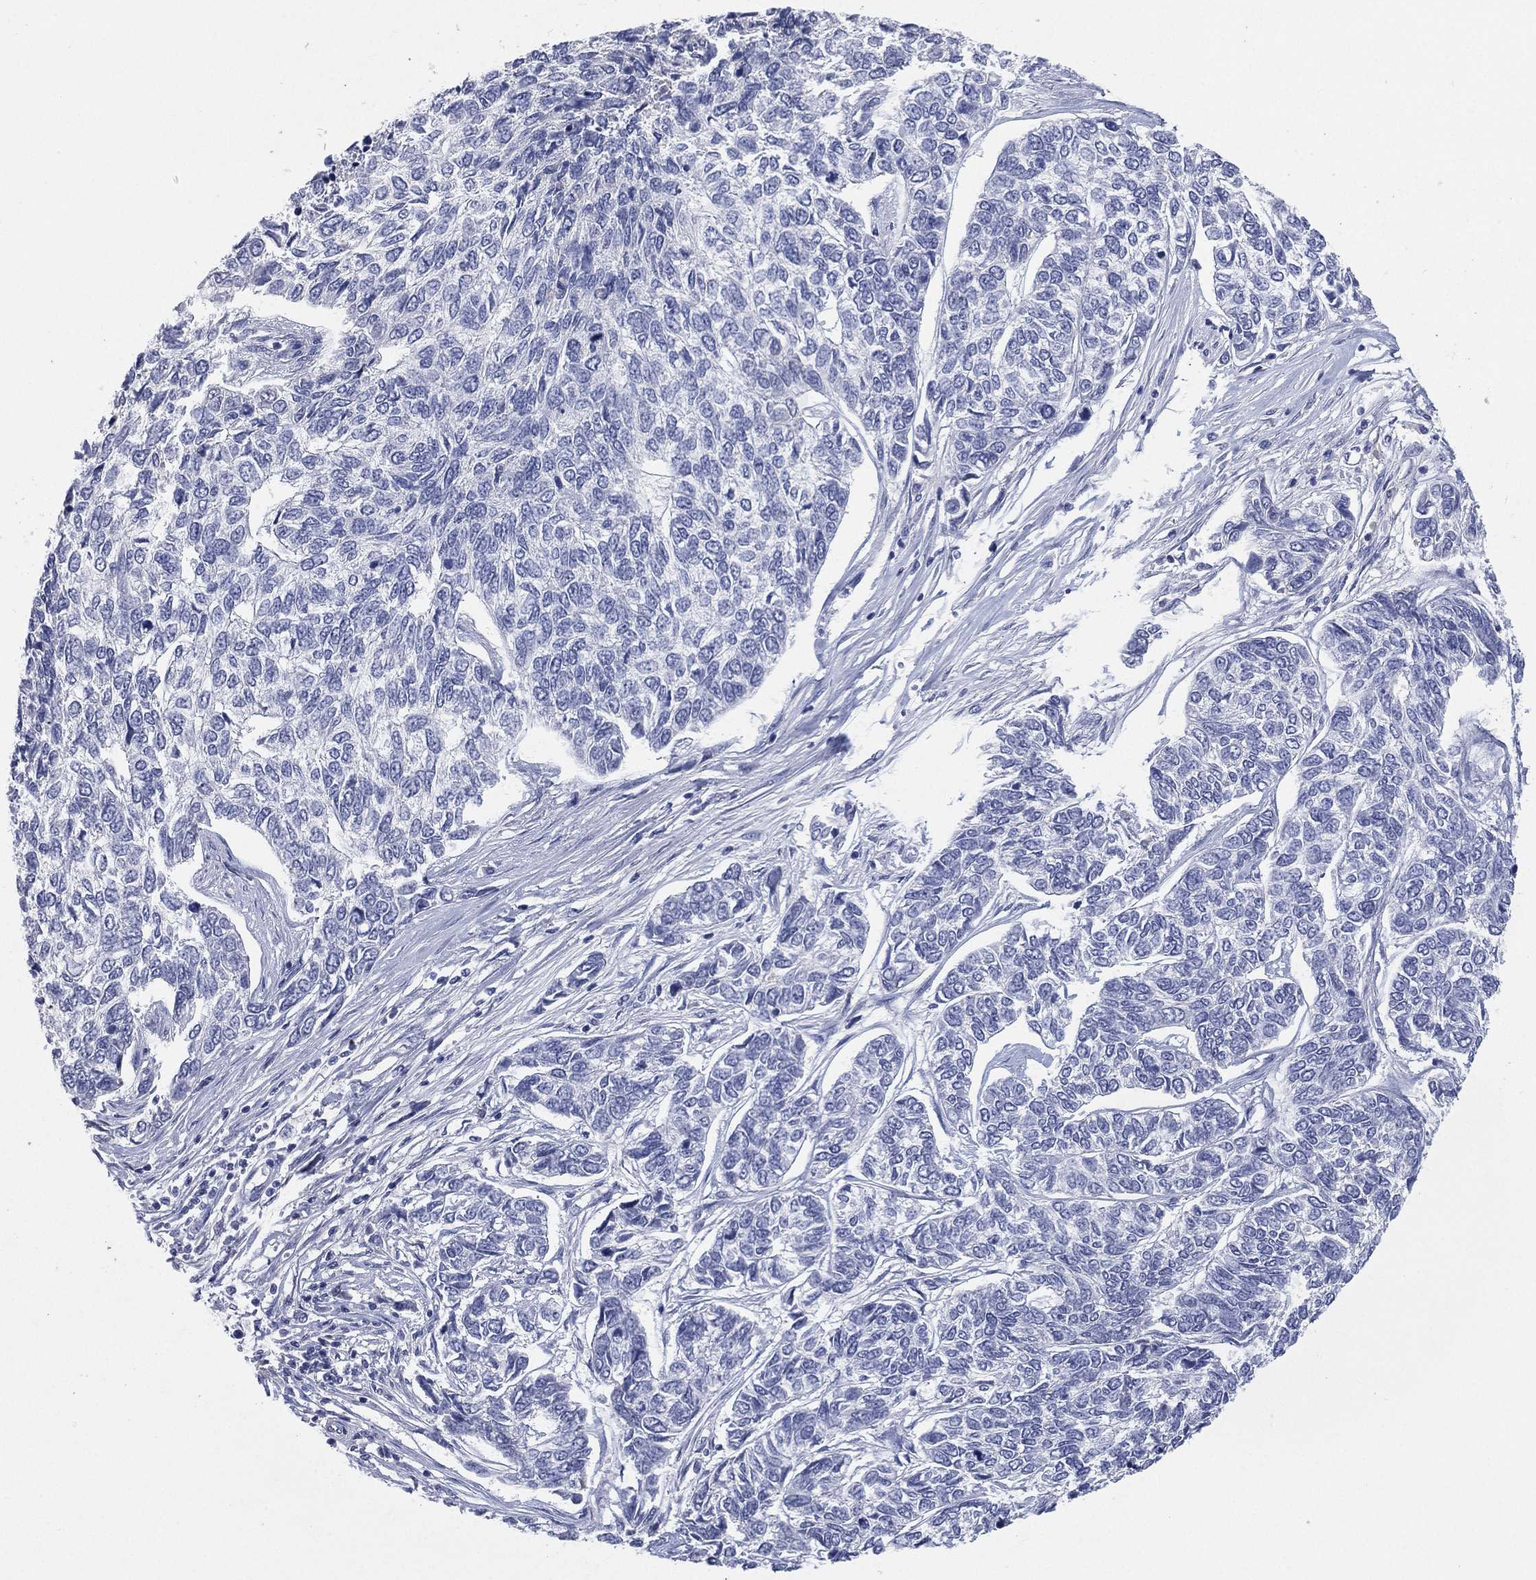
{"staining": {"intensity": "negative", "quantity": "none", "location": "none"}, "tissue": "skin cancer", "cell_type": "Tumor cells", "image_type": "cancer", "snomed": [{"axis": "morphology", "description": "Basal cell carcinoma"}, {"axis": "topography", "description": "Skin"}], "caption": "DAB (3,3'-diaminobenzidine) immunohistochemical staining of human skin cancer (basal cell carcinoma) demonstrates no significant positivity in tumor cells.", "gene": "KRT35", "patient": {"sex": "female", "age": 65}}